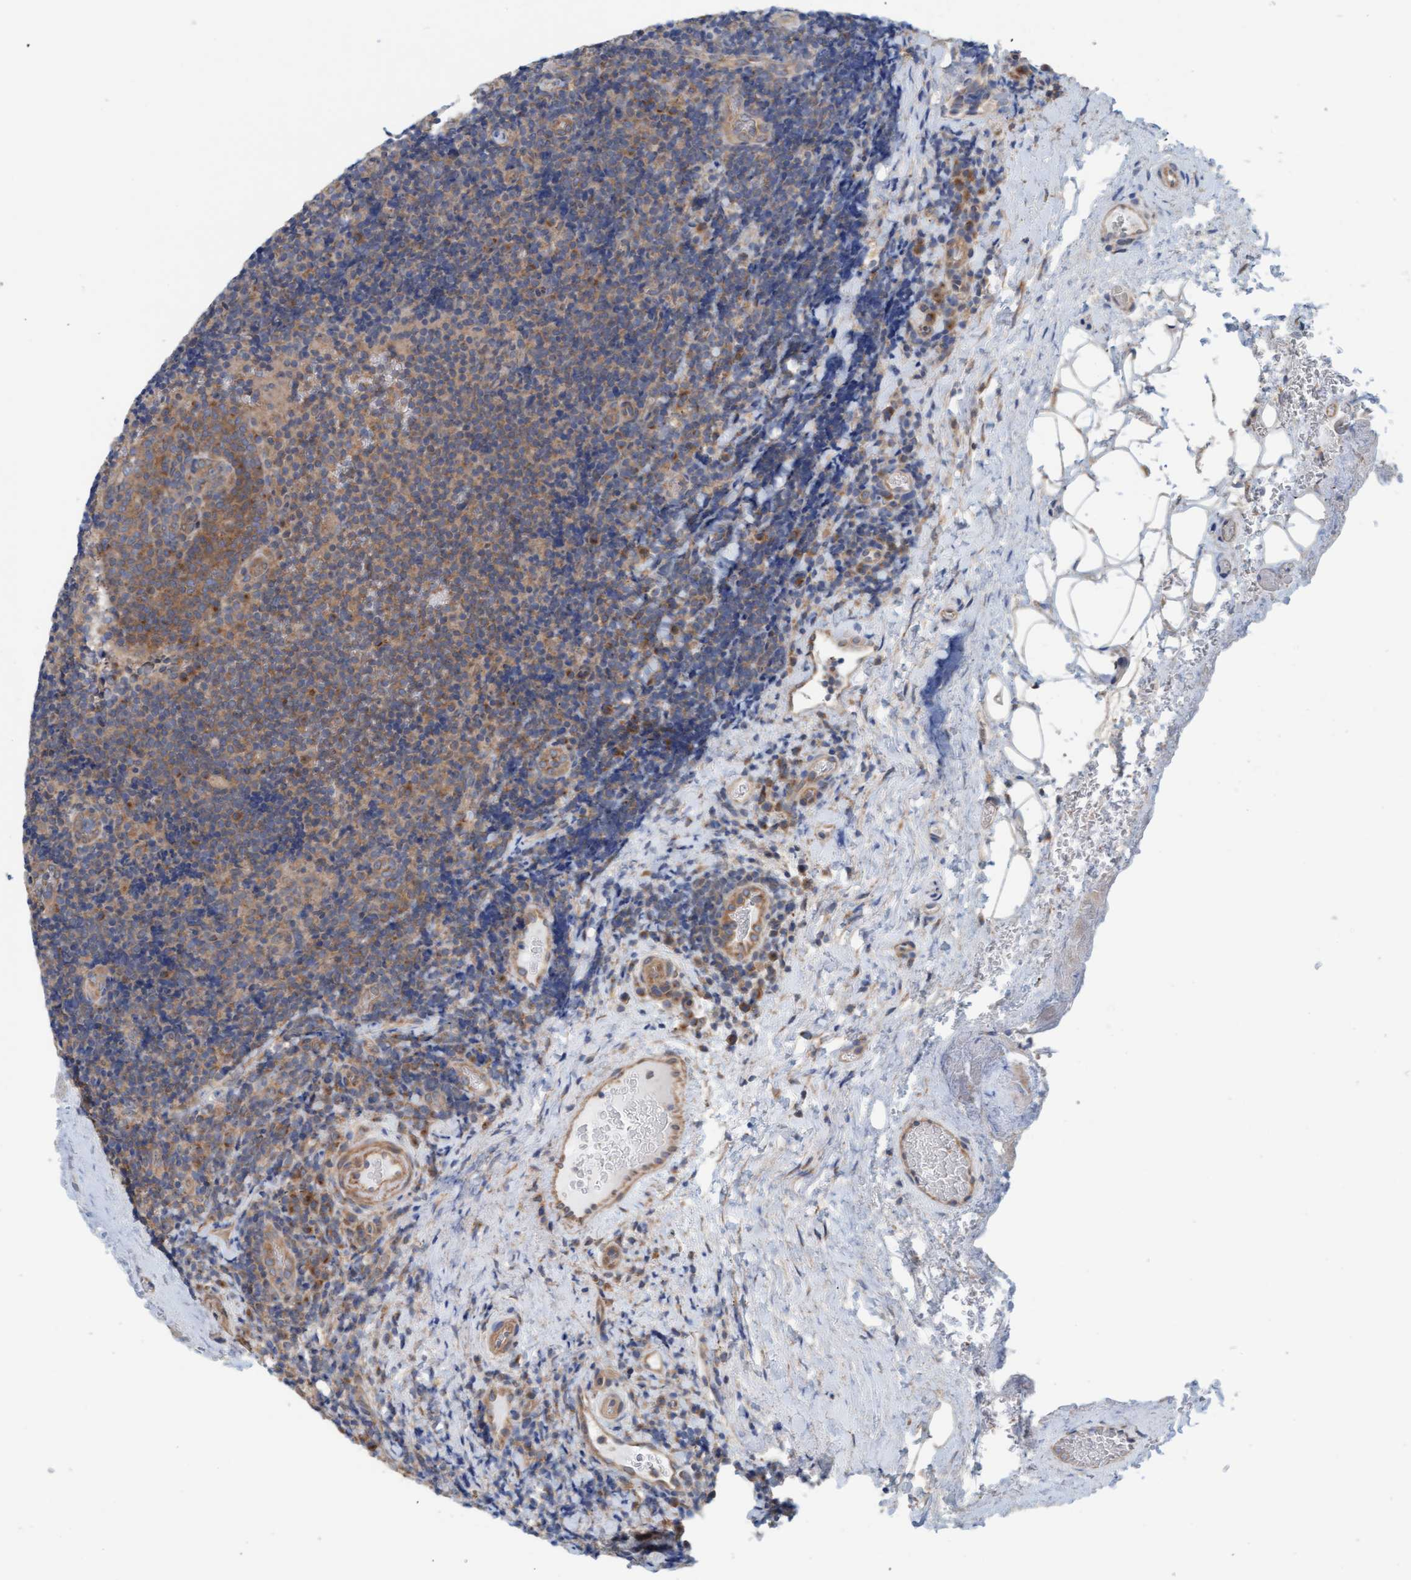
{"staining": {"intensity": "moderate", "quantity": "25%-75%", "location": "cytoplasmic/membranous"}, "tissue": "lymphoma", "cell_type": "Tumor cells", "image_type": "cancer", "snomed": [{"axis": "morphology", "description": "Malignant lymphoma, non-Hodgkin's type, High grade"}, {"axis": "topography", "description": "Tonsil"}], "caption": "Immunohistochemical staining of malignant lymphoma, non-Hodgkin's type (high-grade) exhibits medium levels of moderate cytoplasmic/membranous protein positivity in approximately 25%-75% of tumor cells. The staining was performed using DAB (3,3'-diaminobenzidine), with brown indicating positive protein expression. Nuclei are stained blue with hematoxylin.", "gene": "UBAP1", "patient": {"sex": "female", "age": 36}}